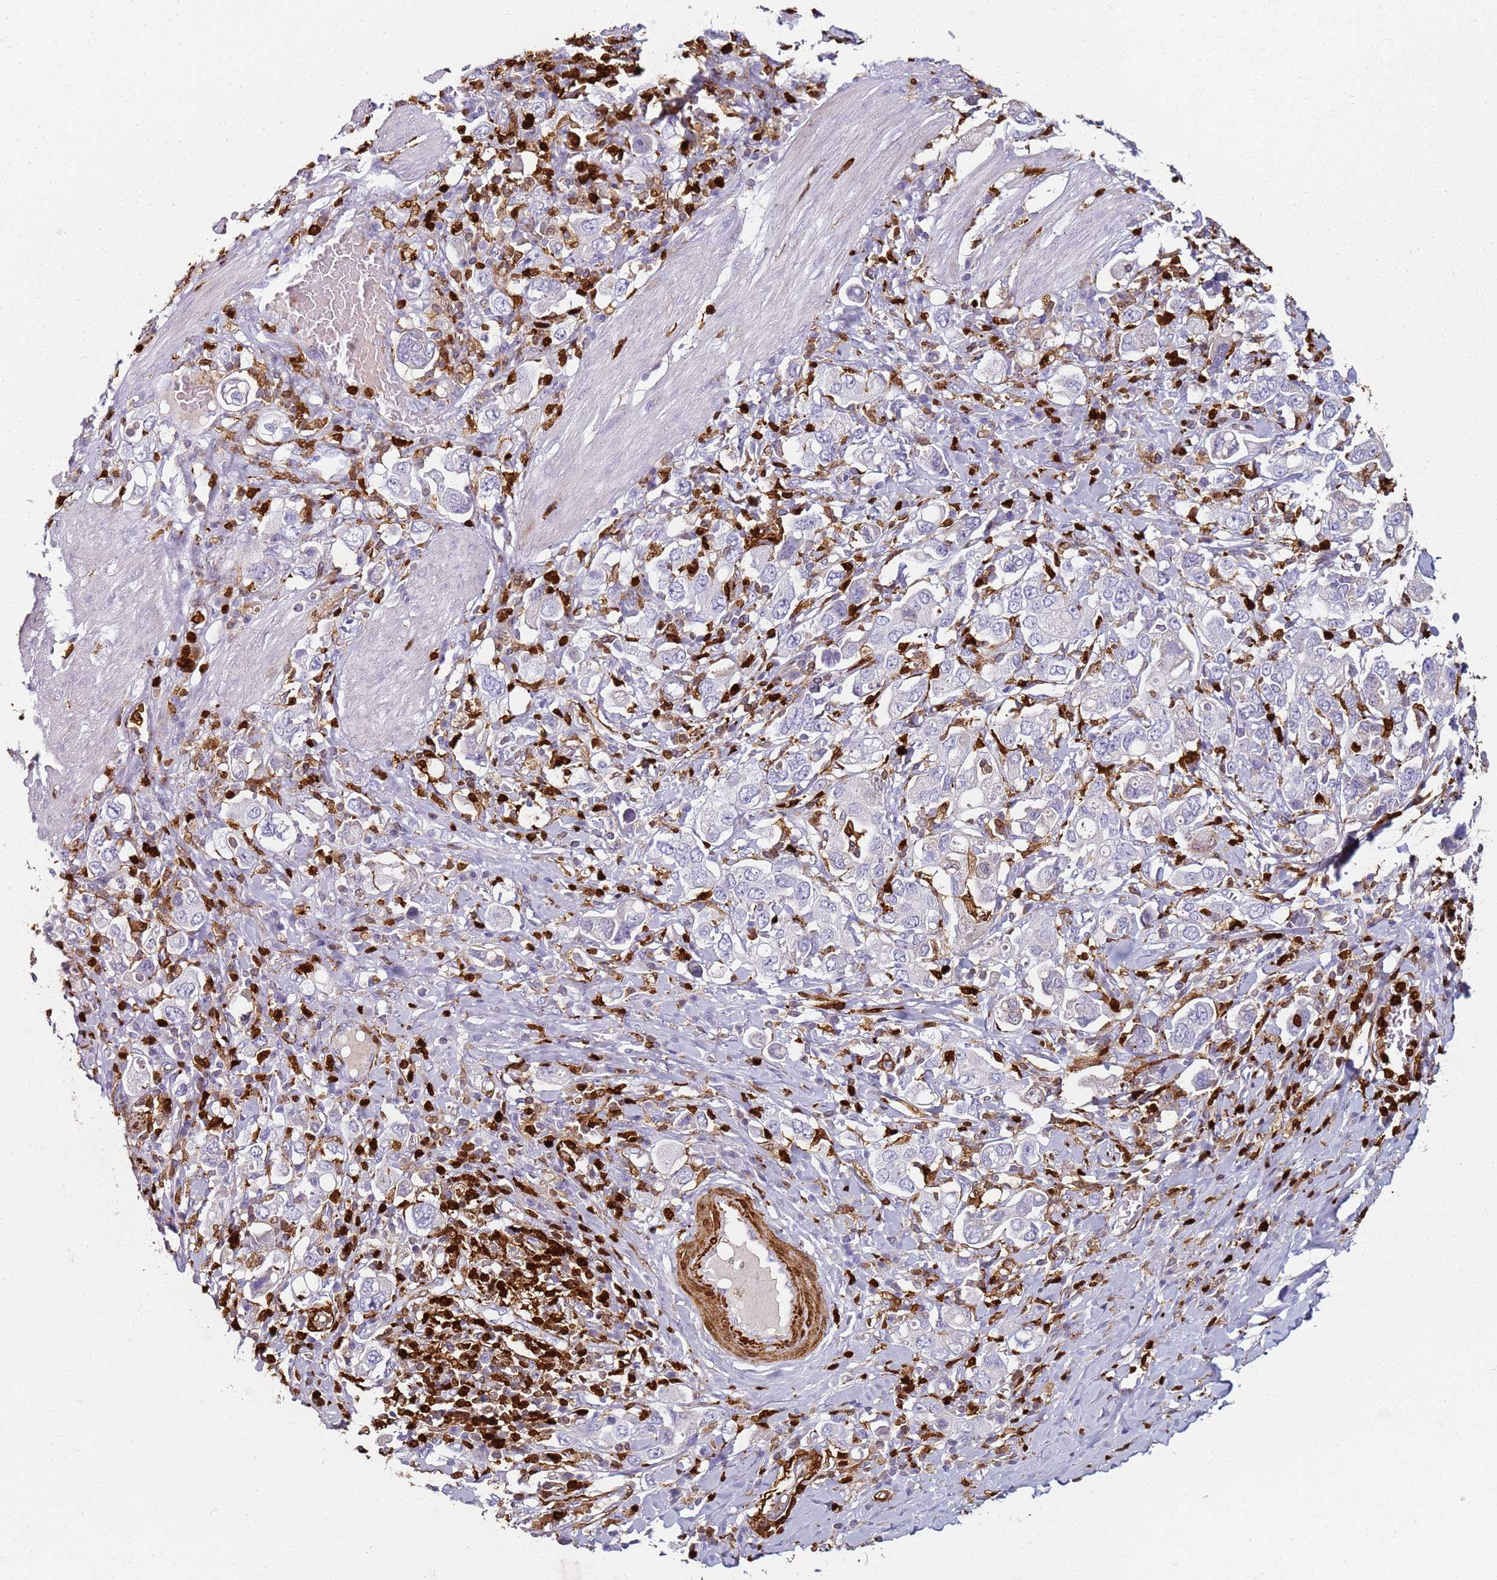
{"staining": {"intensity": "negative", "quantity": "none", "location": "none"}, "tissue": "stomach cancer", "cell_type": "Tumor cells", "image_type": "cancer", "snomed": [{"axis": "morphology", "description": "Adenocarcinoma, NOS"}, {"axis": "topography", "description": "Stomach, upper"}], "caption": "Tumor cells are negative for brown protein staining in stomach adenocarcinoma.", "gene": "S100A4", "patient": {"sex": "male", "age": 62}}